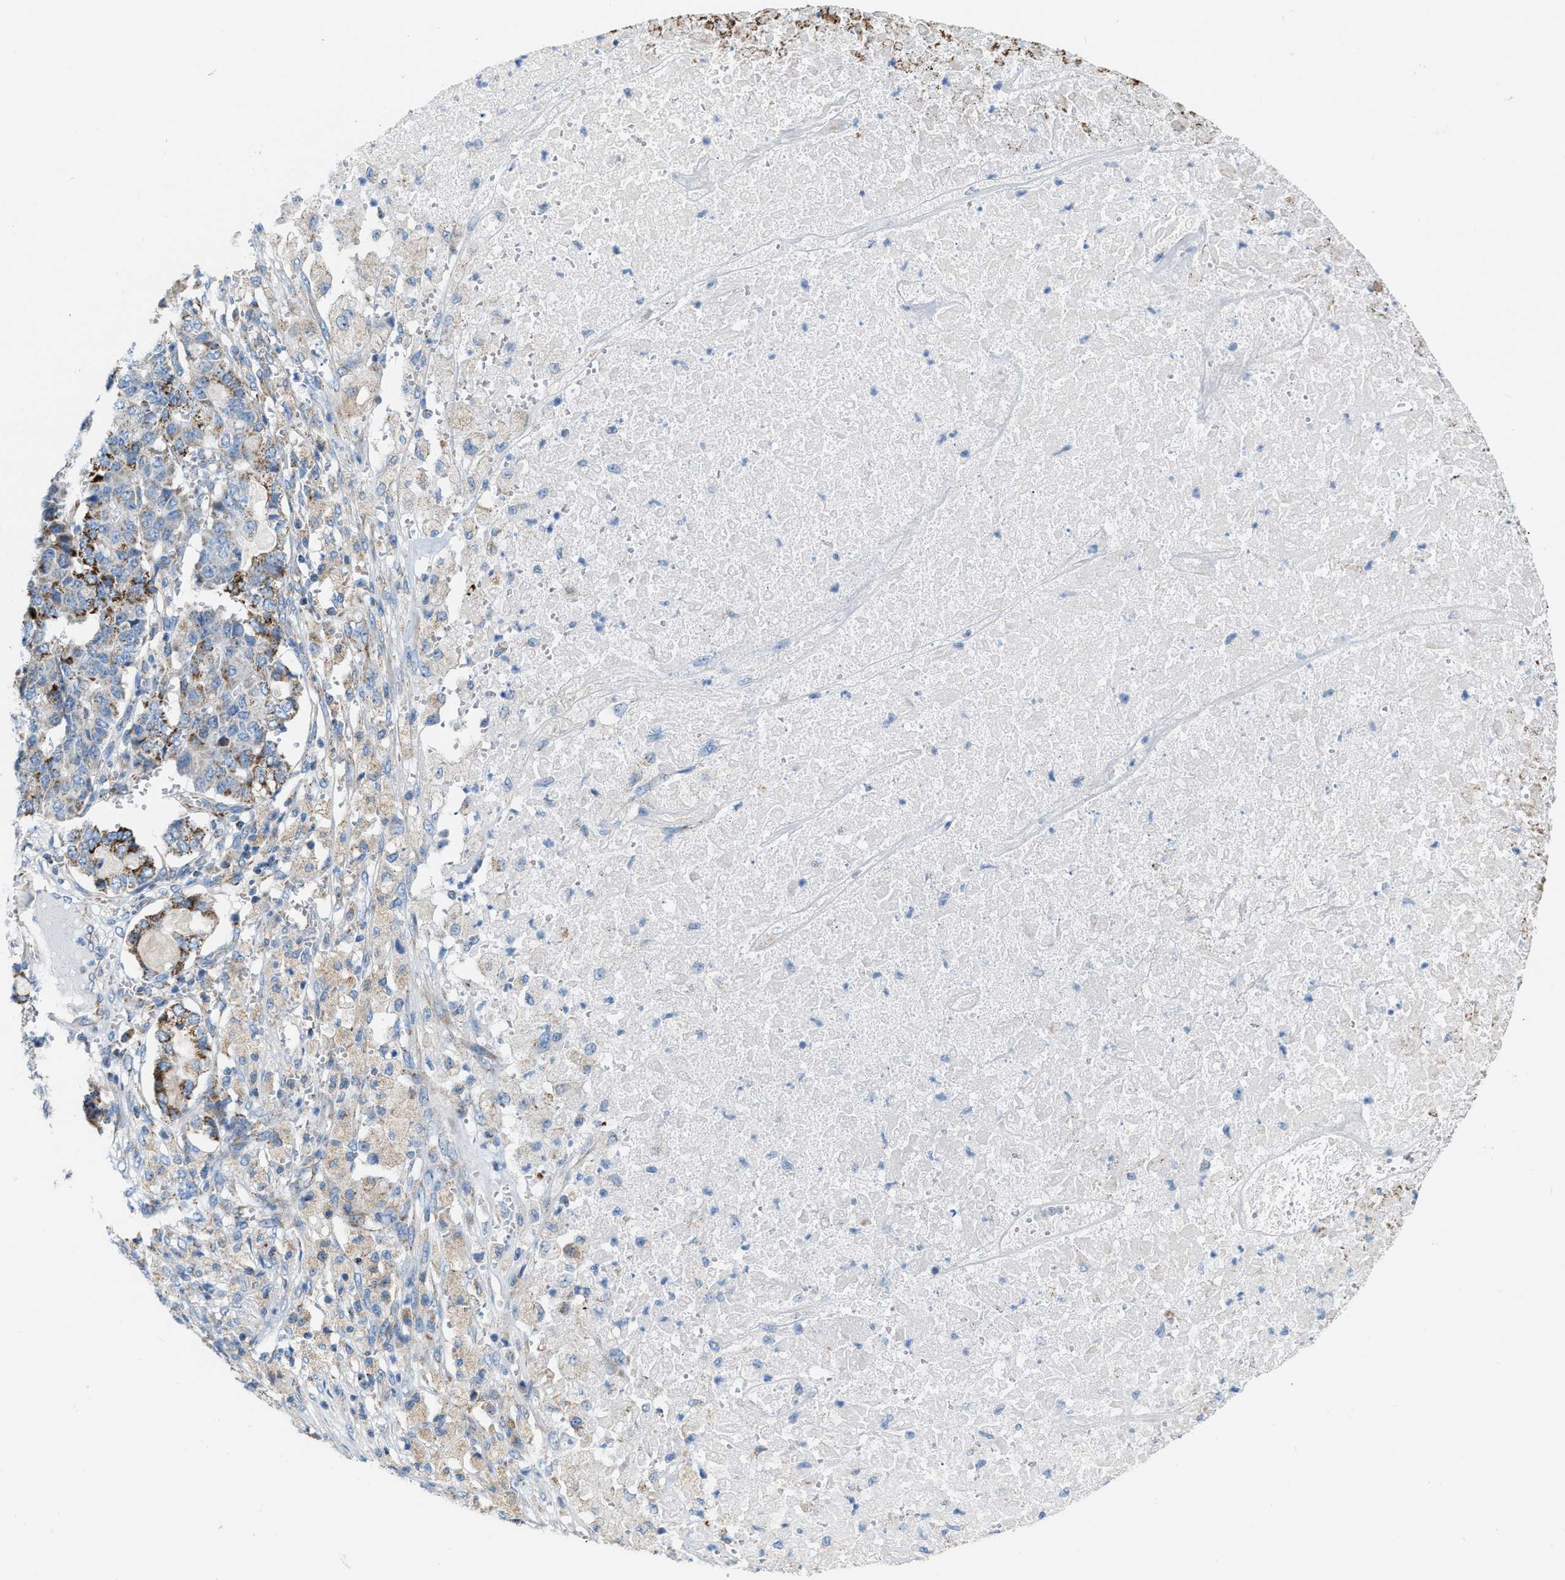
{"staining": {"intensity": "moderate", "quantity": "<25%", "location": "cytoplasmic/membranous"}, "tissue": "pancreatic cancer", "cell_type": "Tumor cells", "image_type": "cancer", "snomed": [{"axis": "morphology", "description": "Adenocarcinoma, NOS"}, {"axis": "topography", "description": "Pancreas"}], "caption": "A low amount of moderate cytoplasmic/membranous positivity is present in about <25% of tumor cells in pancreatic cancer tissue.", "gene": "JADE1", "patient": {"sex": "male", "age": 50}}